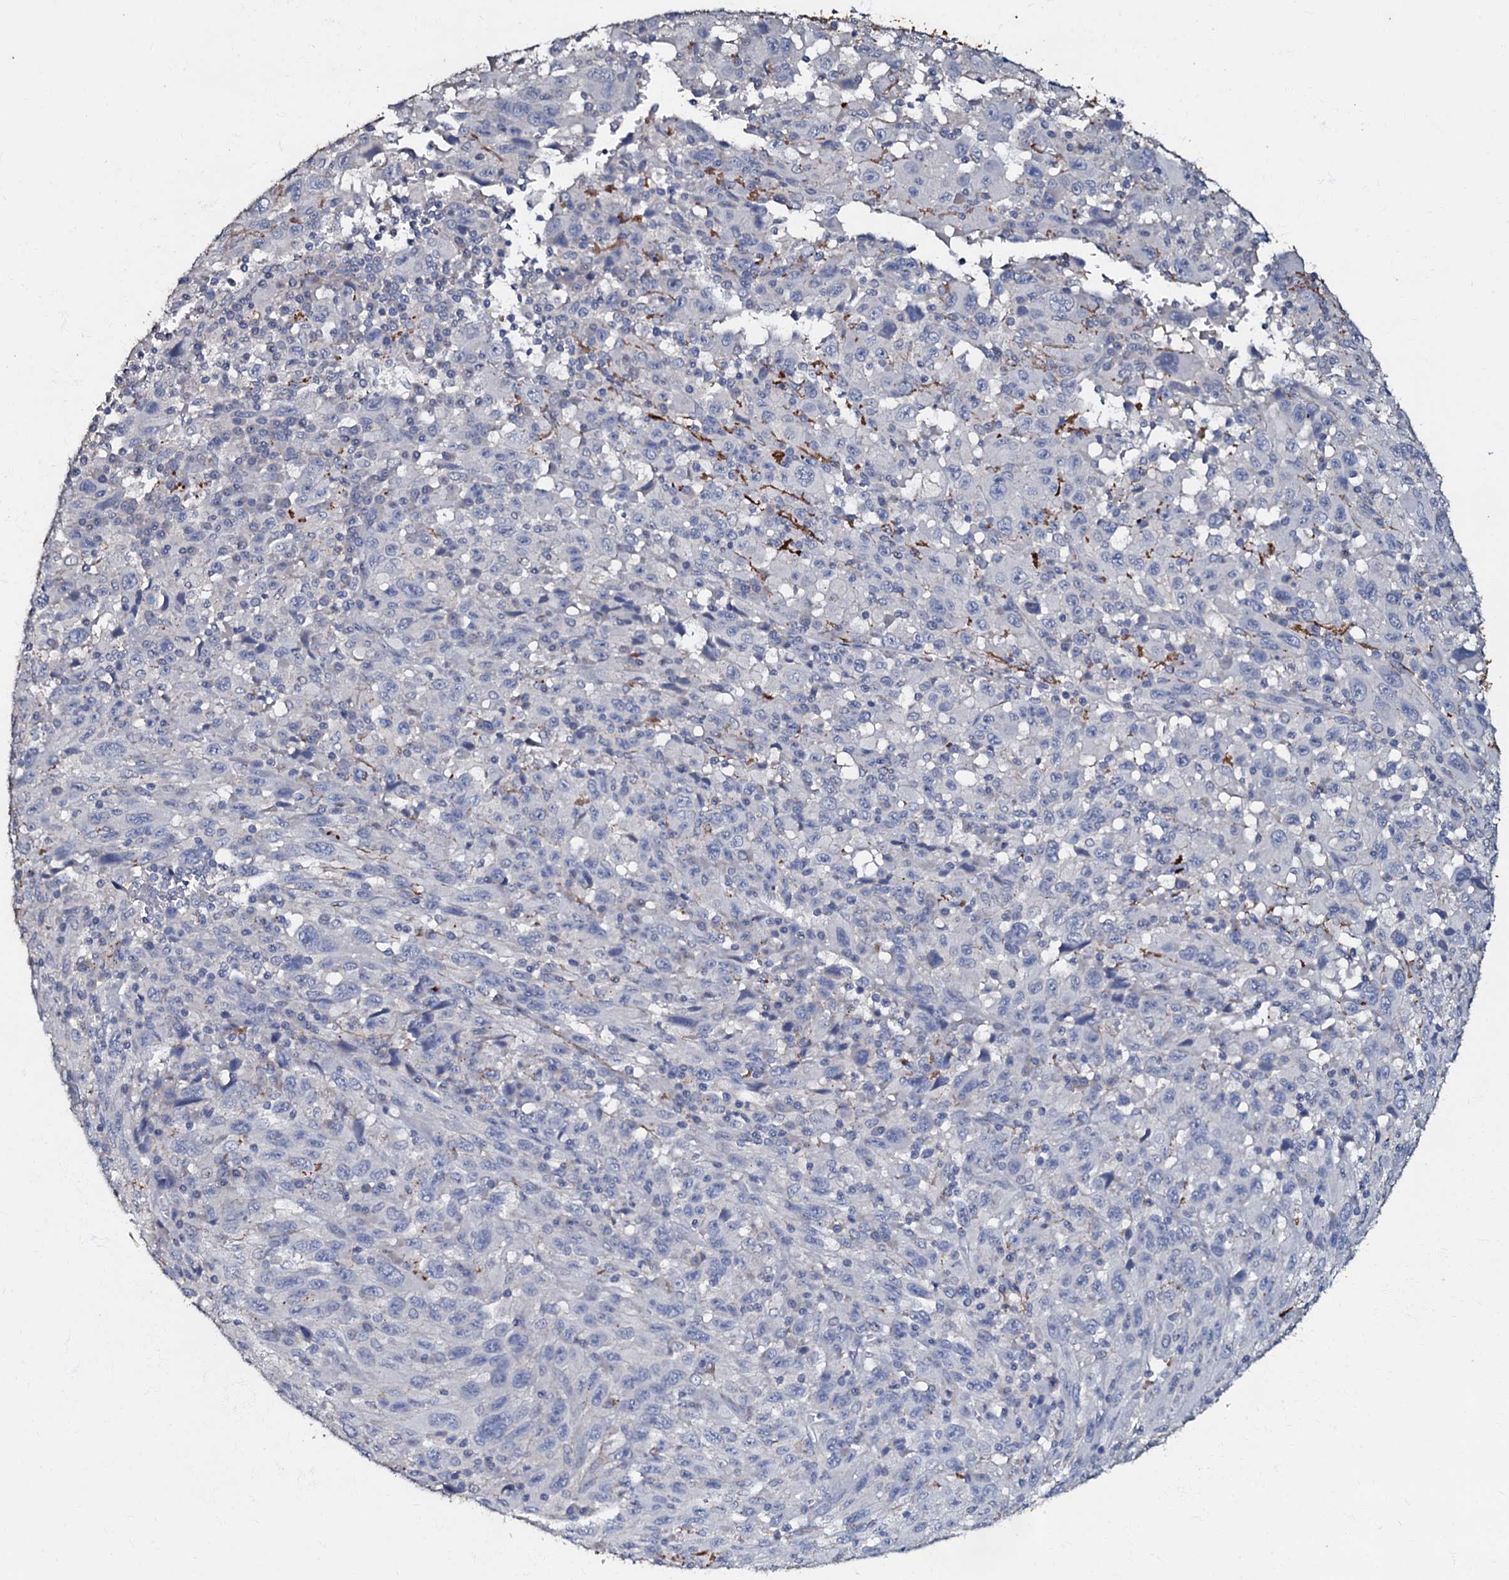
{"staining": {"intensity": "negative", "quantity": "none", "location": "none"}, "tissue": "melanoma", "cell_type": "Tumor cells", "image_type": "cancer", "snomed": [{"axis": "morphology", "description": "Malignant melanoma, Metastatic site"}, {"axis": "topography", "description": "Skin"}], "caption": "Tumor cells are negative for protein expression in human malignant melanoma (metastatic site).", "gene": "MANSC4", "patient": {"sex": "female", "age": 56}}